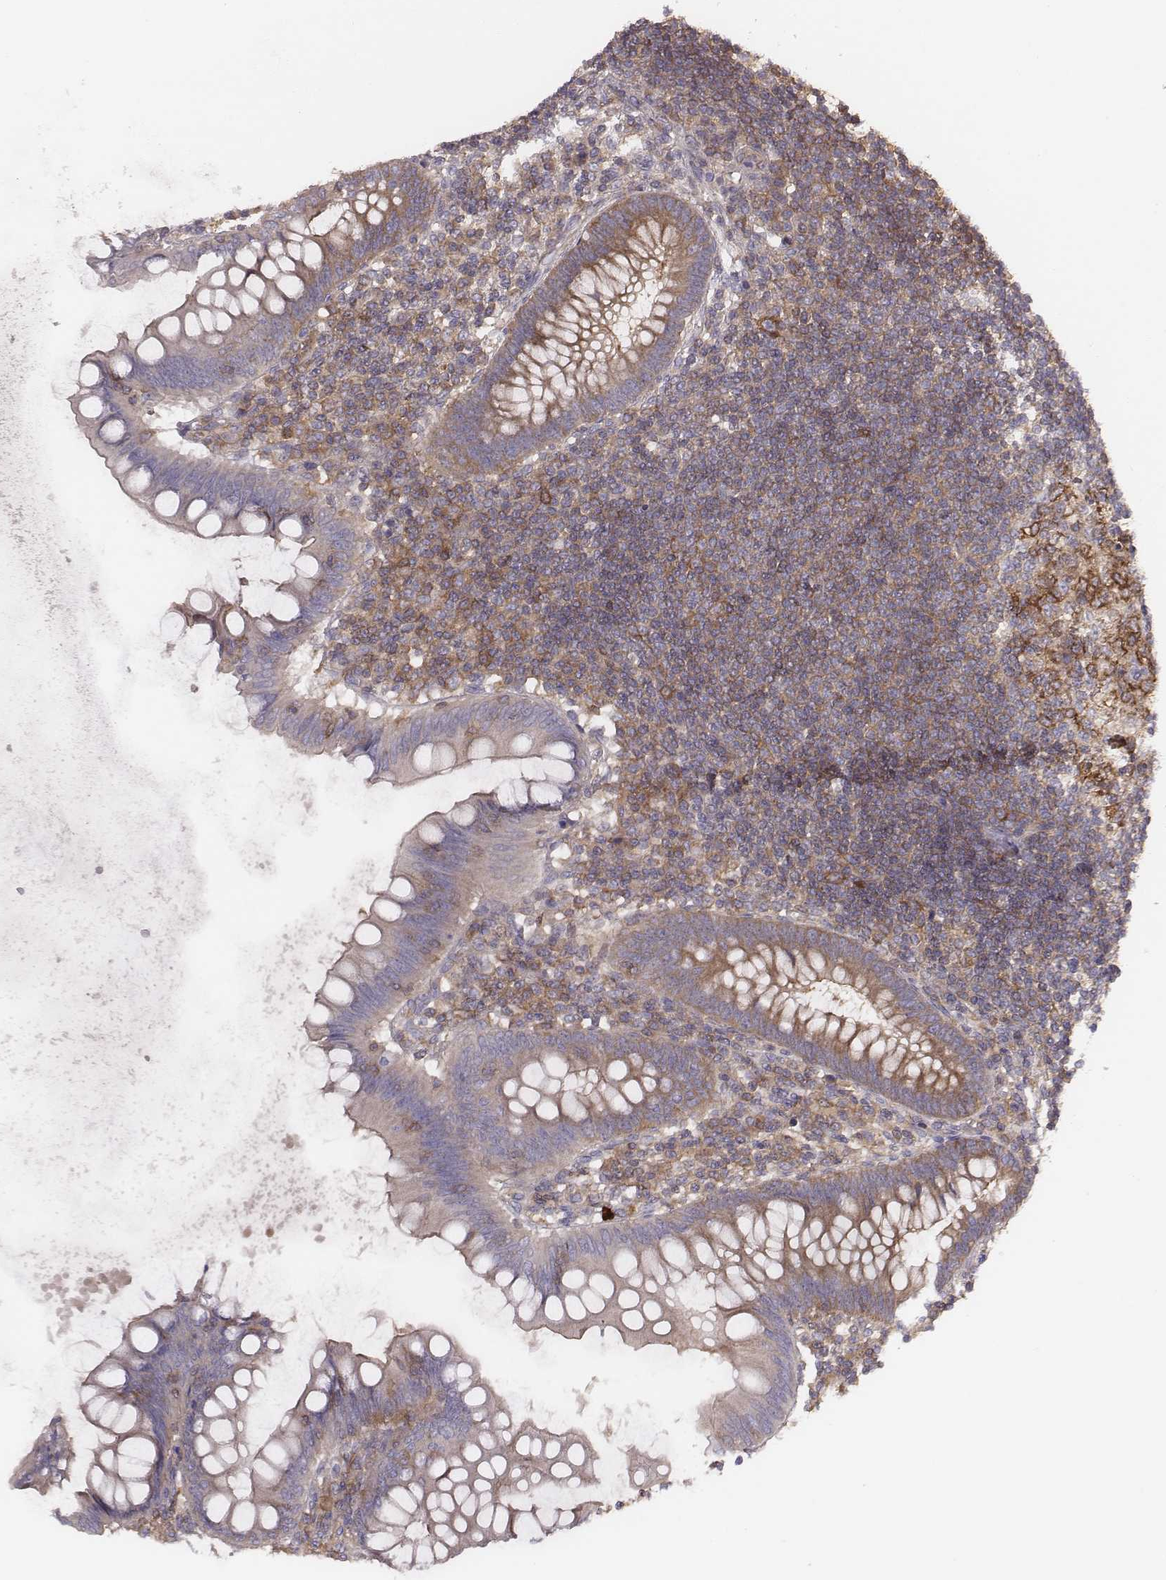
{"staining": {"intensity": "strong", "quantity": ">75%", "location": "cytoplasmic/membranous"}, "tissue": "appendix", "cell_type": "Glandular cells", "image_type": "normal", "snomed": [{"axis": "morphology", "description": "Normal tissue, NOS"}, {"axis": "topography", "description": "Appendix"}], "caption": "Strong cytoplasmic/membranous expression is present in approximately >75% of glandular cells in unremarkable appendix.", "gene": "CAD", "patient": {"sex": "female", "age": 57}}